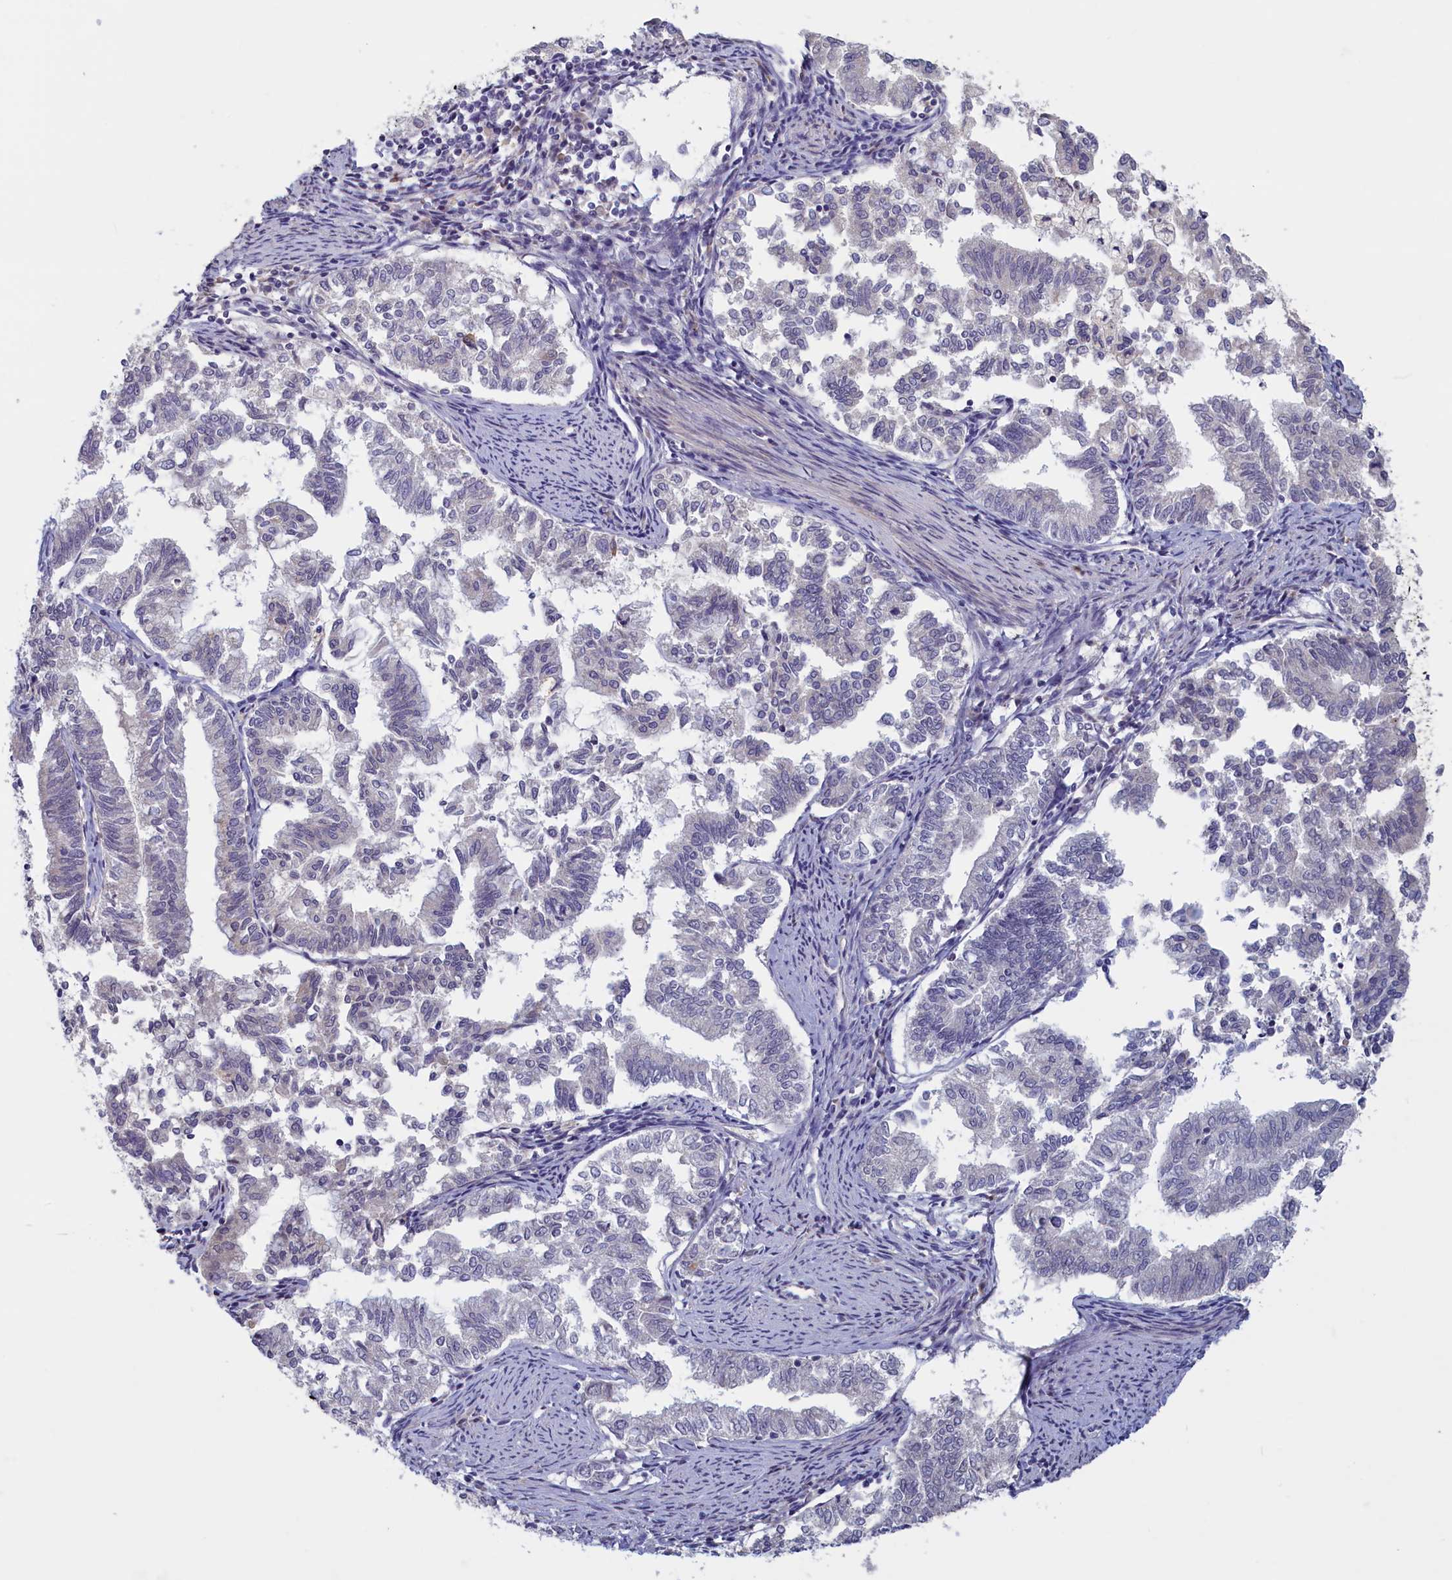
{"staining": {"intensity": "negative", "quantity": "none", "location": "none"}, "tissue": "endometrial cancer", "cell_type": "Tumor cells", "image_type": "cancer", "snomed": [{"axis": "morphology", "description": "Adenocarcinoma, NOS"}, {"axis": "topography", "description": "Endometrium"}], "caption": "Adenocarcinoma (endometrial) was stained to show a protein in brown. There is no significant staining in tumor cells. (DAB (3,3'-diaminobenzidine) IHC visualized using brightfield microscopy, high magnification).", "gene": "UCHL3", "patient": {"sex": "female", "age": 79}}